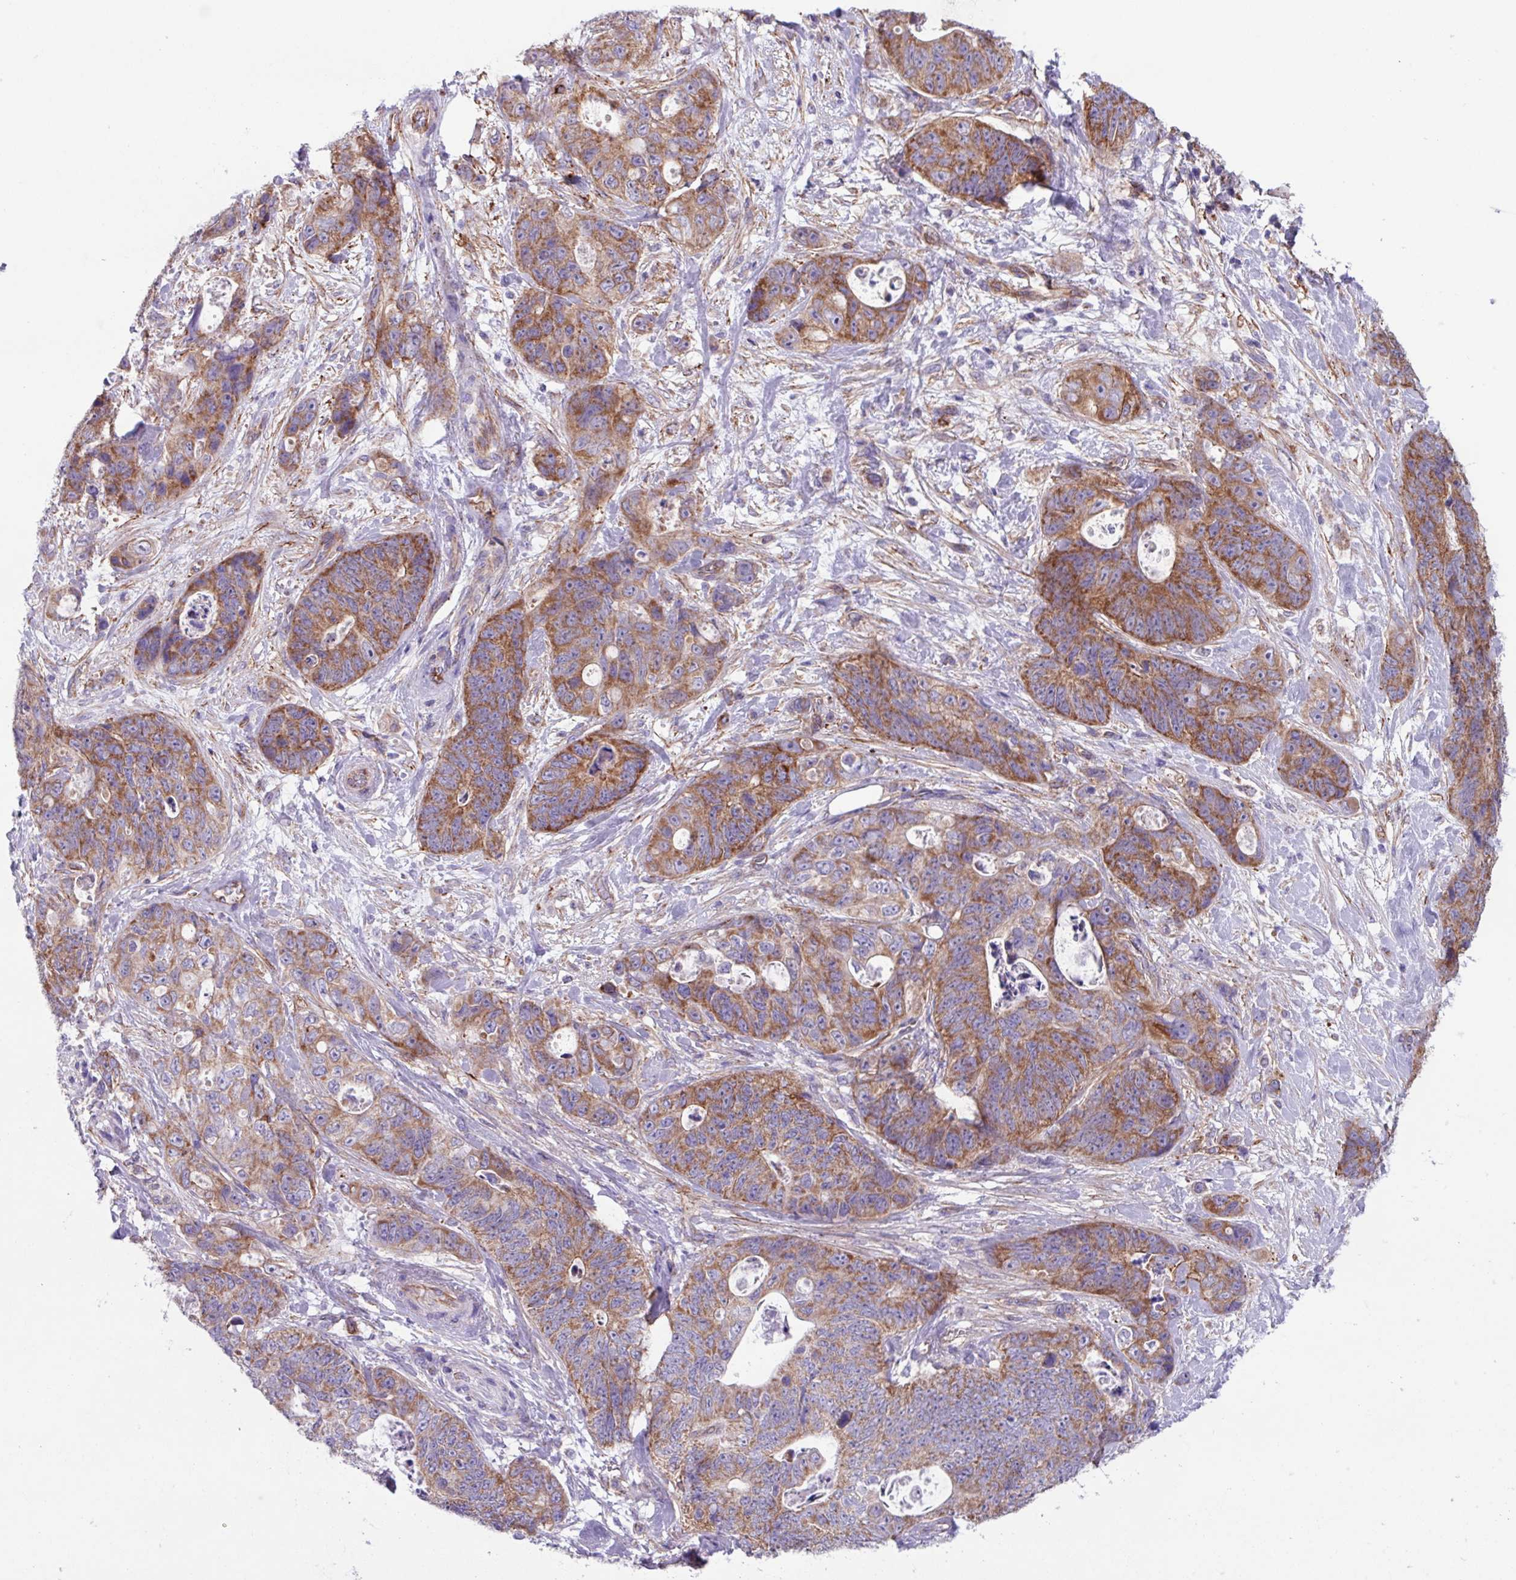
{"staining": {"intensity": "moderate", "quantity": ">75%", "location": "cytoplasmic/membranous"}, "tissue": "stomach cancer", "cell_type": "Tumor cells", "image_type": "cancer", "snomed": [{"axis": "morphology", "description": "Normal tissue, NOS"}, {"axis": "morphology", "description": "Adenocarcinoma, NOS"}, {"axis": "topography", "description": "Stomach"}], "caption": "Stomach cancer was stained to show a protein in brown. There is medium levels of moderate cytoplasmic/membranous expression in approximately >75% of tumor cells.", "gene": "OTULIN", "patient": {"sex": "female", "age": 89}}